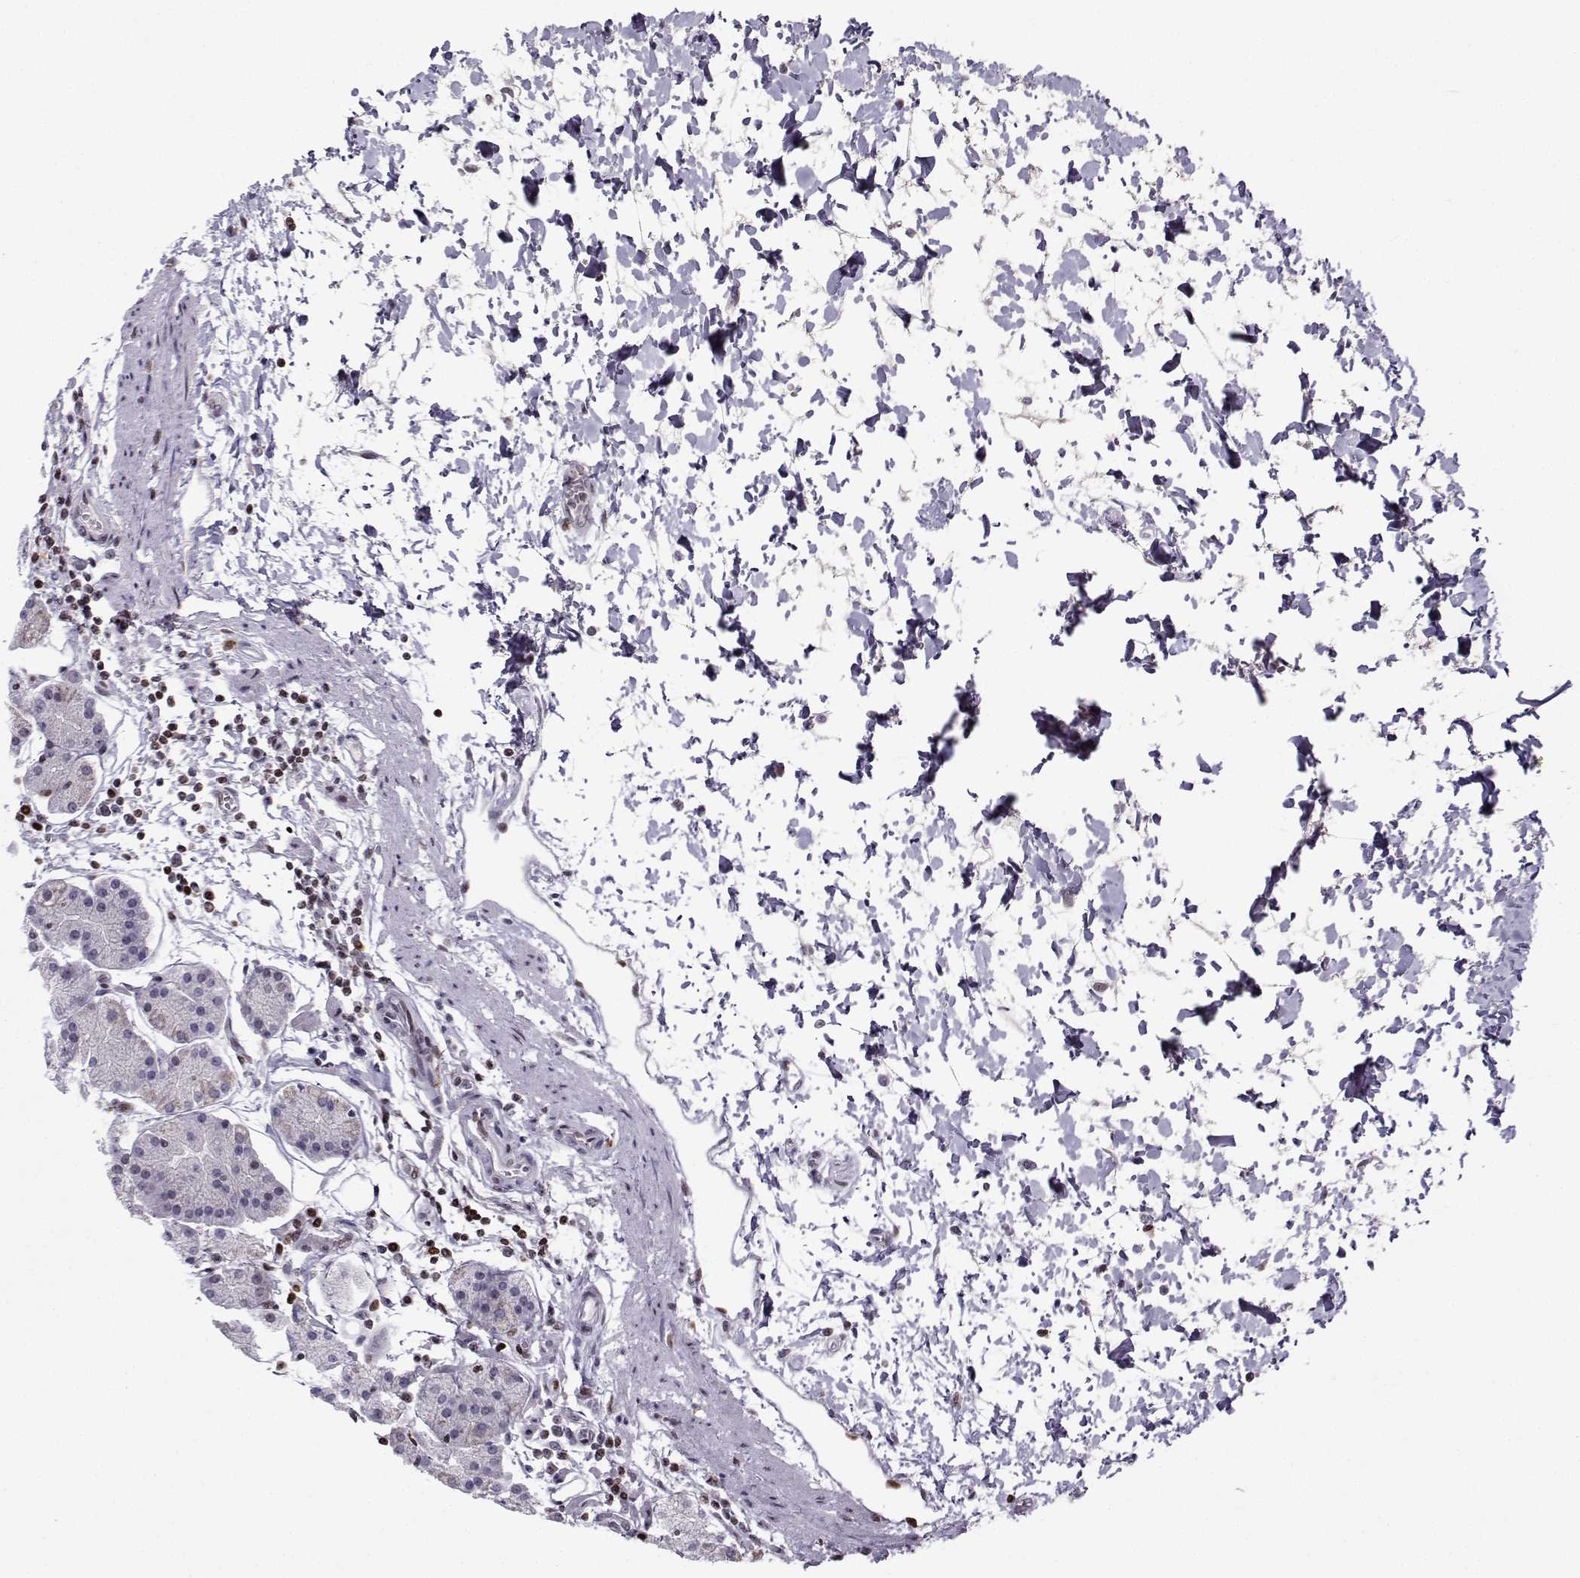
{"staining": {"intensity": "moderate", "quantity": "<25%", "location": "nuclear"}, "tissue": "stomach", "cell_type": "Glandular cells", "image_type": "normal", "snomed": [{"axis": "morphology", "description": "Normal tissue, NOS"}, {"axis": "topography", "description": "Stomach"}], "caption": "Protein expression by immunohistochemistry (IHC) demonstrates moderate nuclear expression in approximately <25% of glandular cells in normal stomach. (Stains: DAB in brown, nuclei in blue, Microscopy: brightfield microscopy at high magnification).", "gene": "ZNF19", "patient": {"sex": "male", "age": 54}}